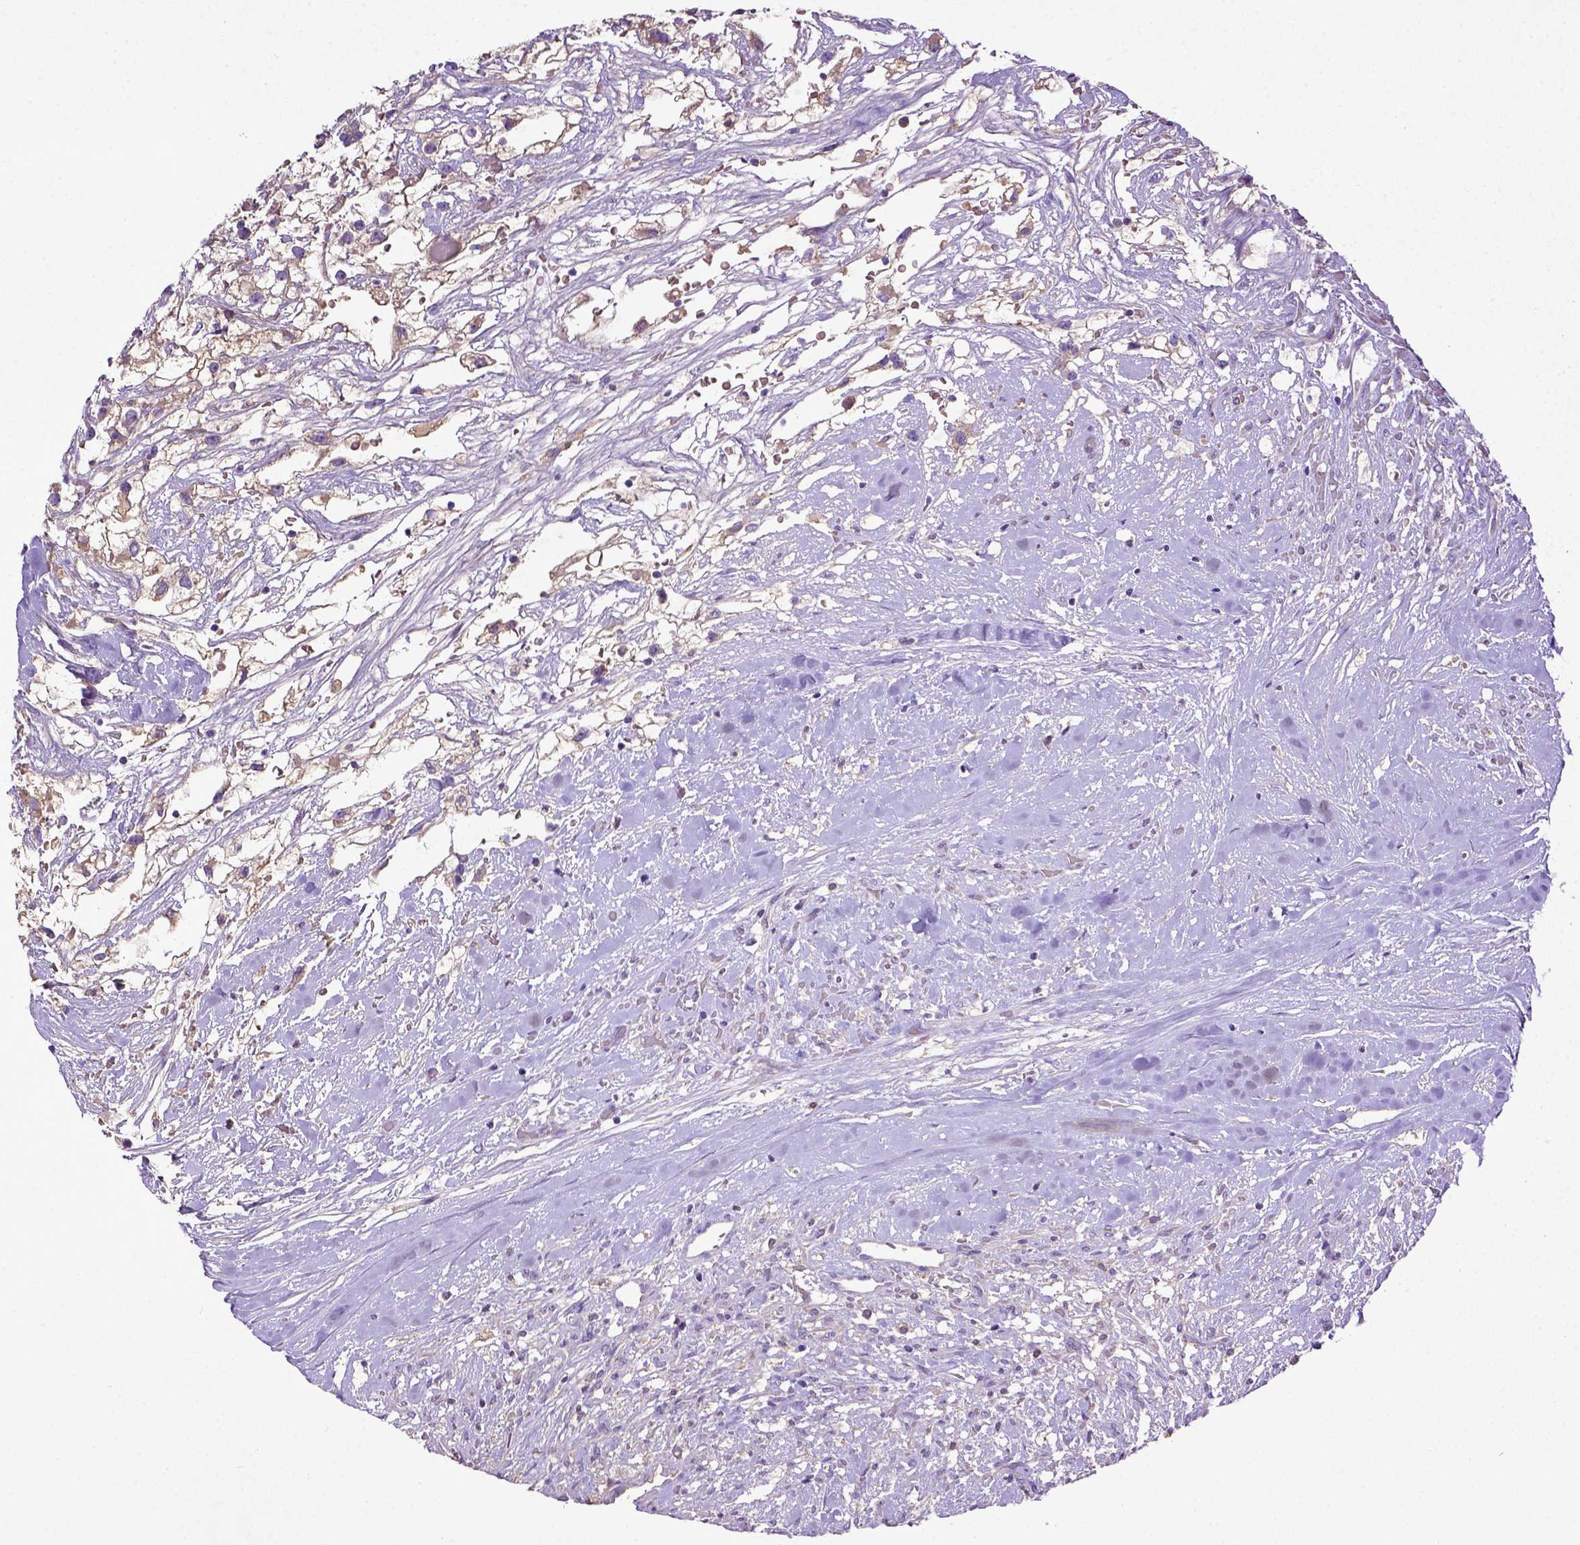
{"staining": {"intensity": "moderate", "quantity": ">75%", "location": "cytoplasmic/membranous"}, "tissue": "renal cancer", "cell_type": "Tumor cells", "image_type": "cancer", "snomed": [{"axis": "morphology", "description": "Adenocarcinoma, NOS"}, {"axis": "topography", "description": "Kidney"}], "caption": "This is an image of immunohistochemistry staining of renal cancer (adenocarcinoma), which shows moderate positivity in the cytoplasmic/membranous of tumor cells.", "gene": "DEPDC1B", "patient": {"sex": "male", "age": 59}}